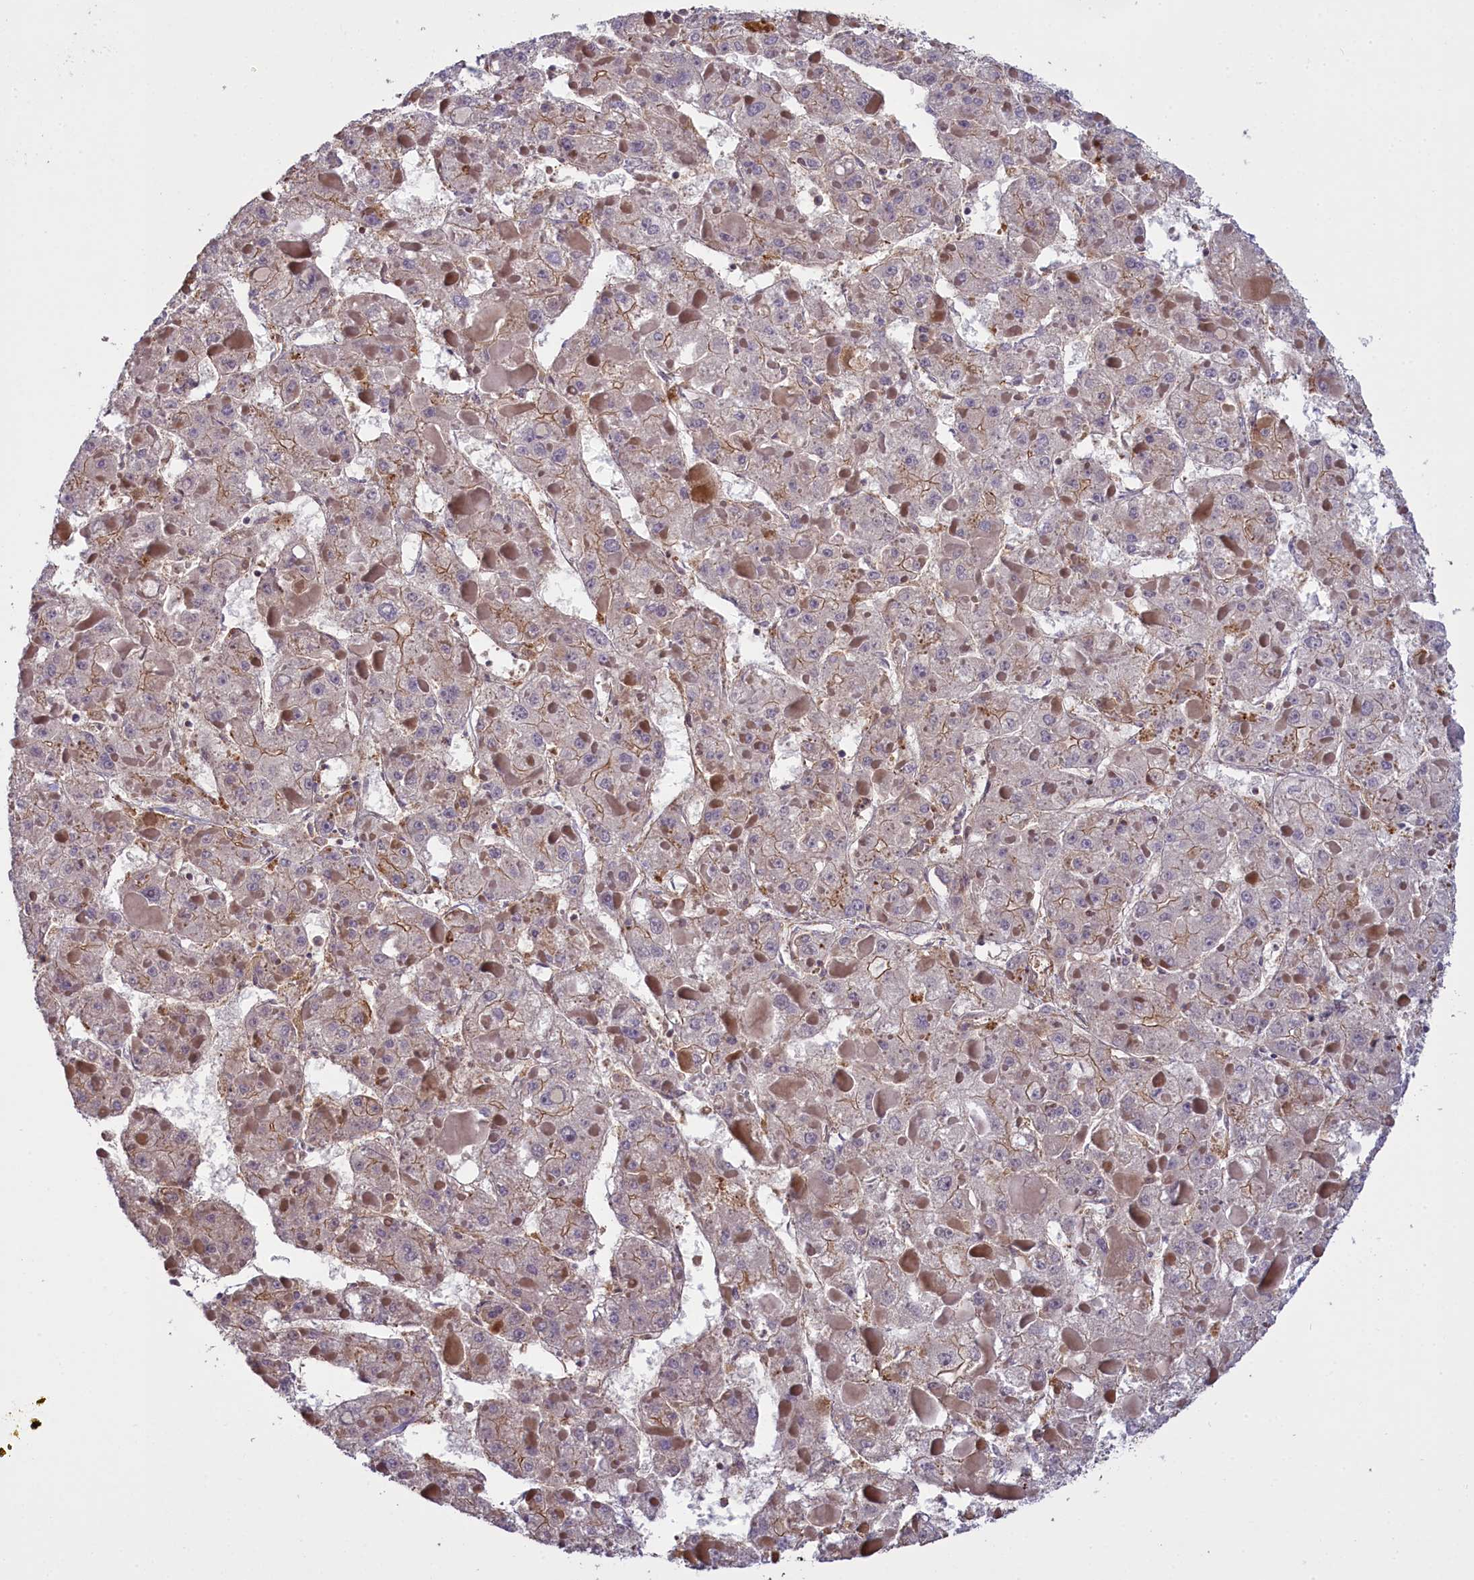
{"staining": {"intensity": "negative", "quantity": "none", "location": "none"}, "tissue": "liver cancer", "cell_type": "Tumor cells", "image_type": "cancer", "snomed": [{"axis": "morphology", "description": "Carcinoma, Hepatocellular, NOS"}, {"axis": "topography", "description": "Liver"}], "caption": "Tumor cells show no significant protein expression in liver cancer (hepatocellular carcinoma).", "gene": "FUZ", "patient": {"sex": "female", "age": 73}}